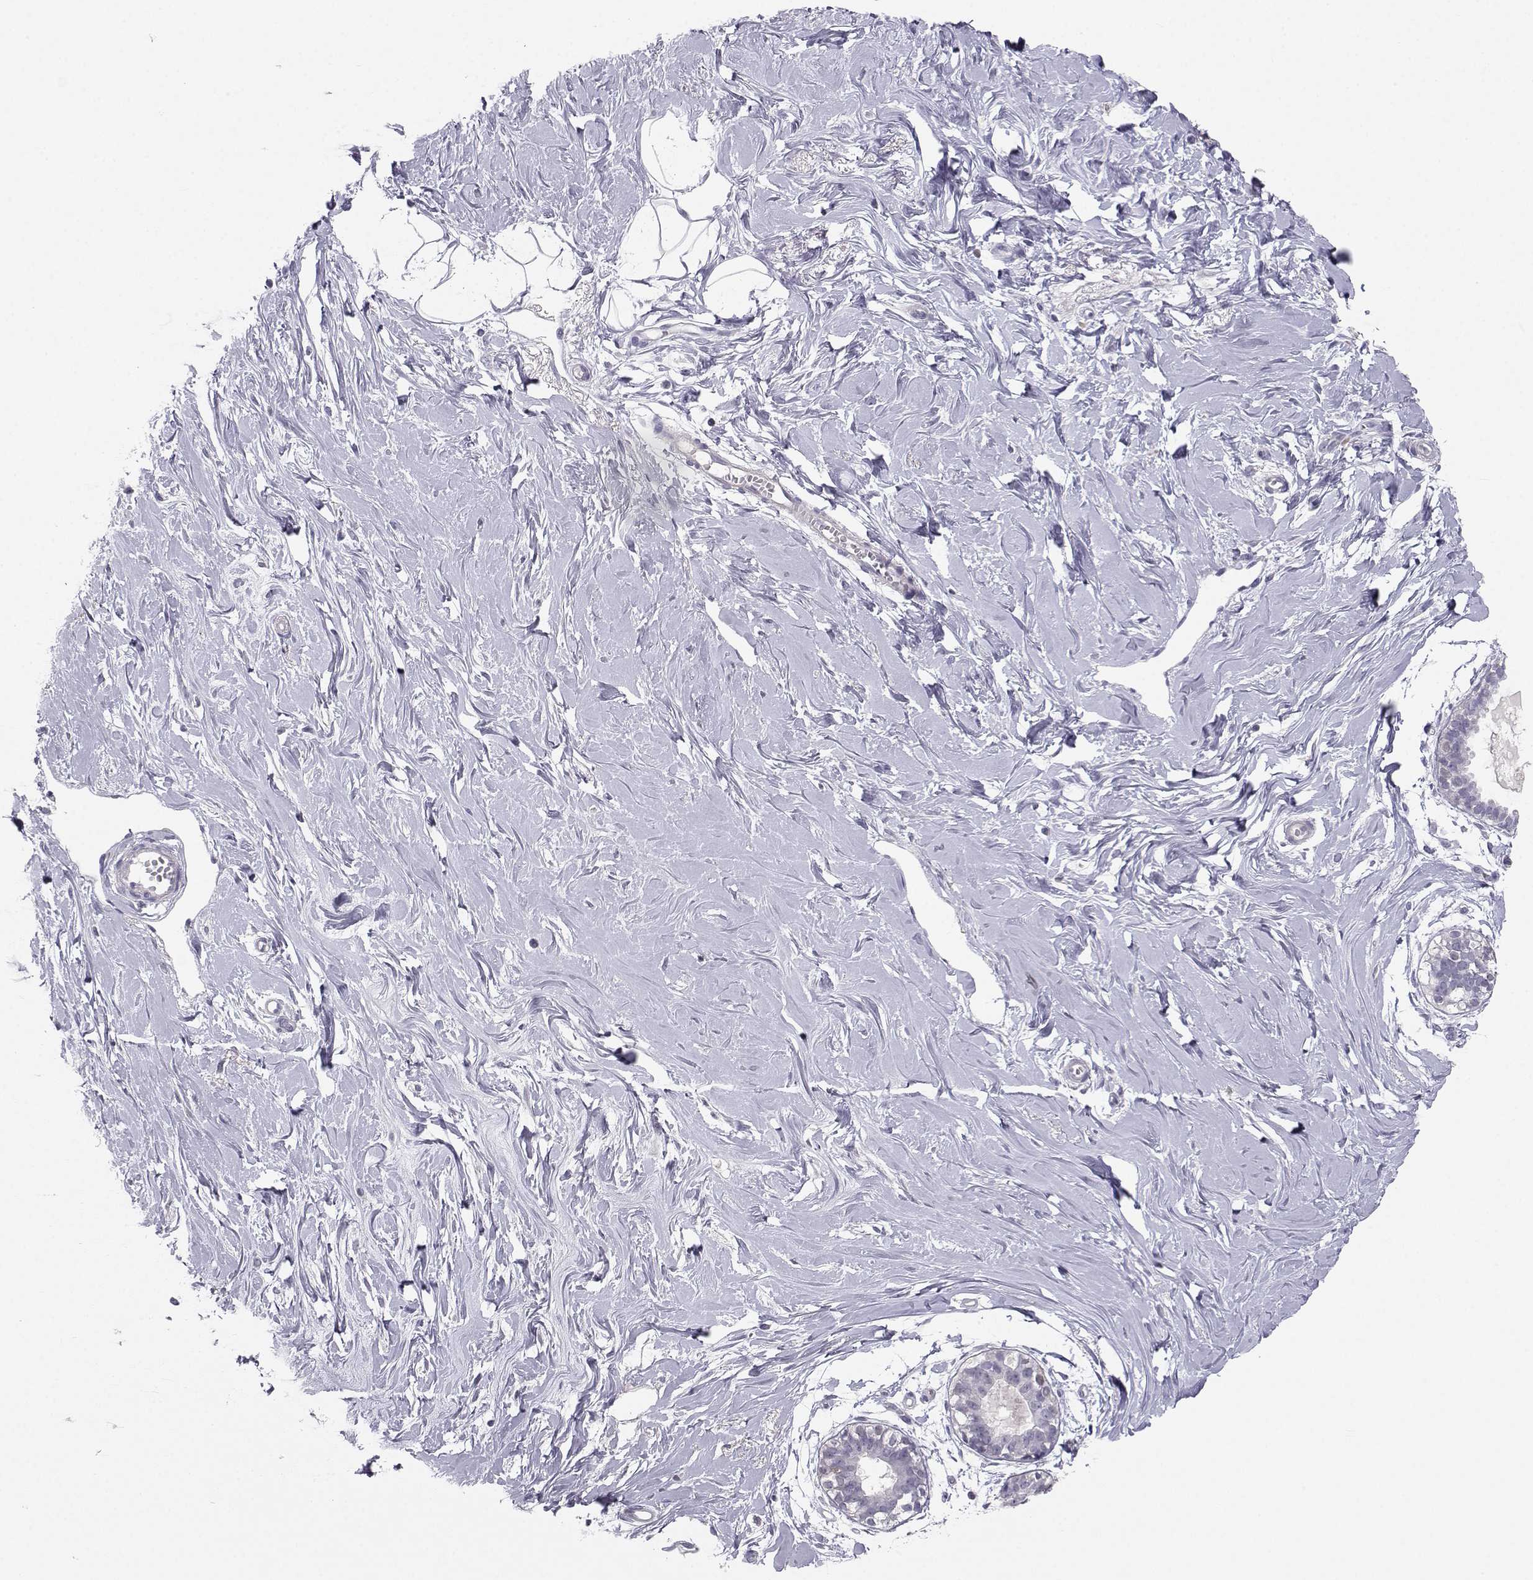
{"staining": {"intensity": "negative", "quantity": "none", "location": "none"}, "tissue": "breast", "cell_type": "Adipocytes", "image_type": "normal", "snomed": [{"axis": "morphology", "description": "Normal tissue, NOS"}, {"axis": "topography", "description": "Breast"}], "caption": "High power microscopy image of an immunohistochemistry photomicrograph of benign breast, revealing no significant staining in adipocytes. (DAB IHC, high magnification).", "gene": "MROH7", "patient": {"sex": "female", "age": 49}}